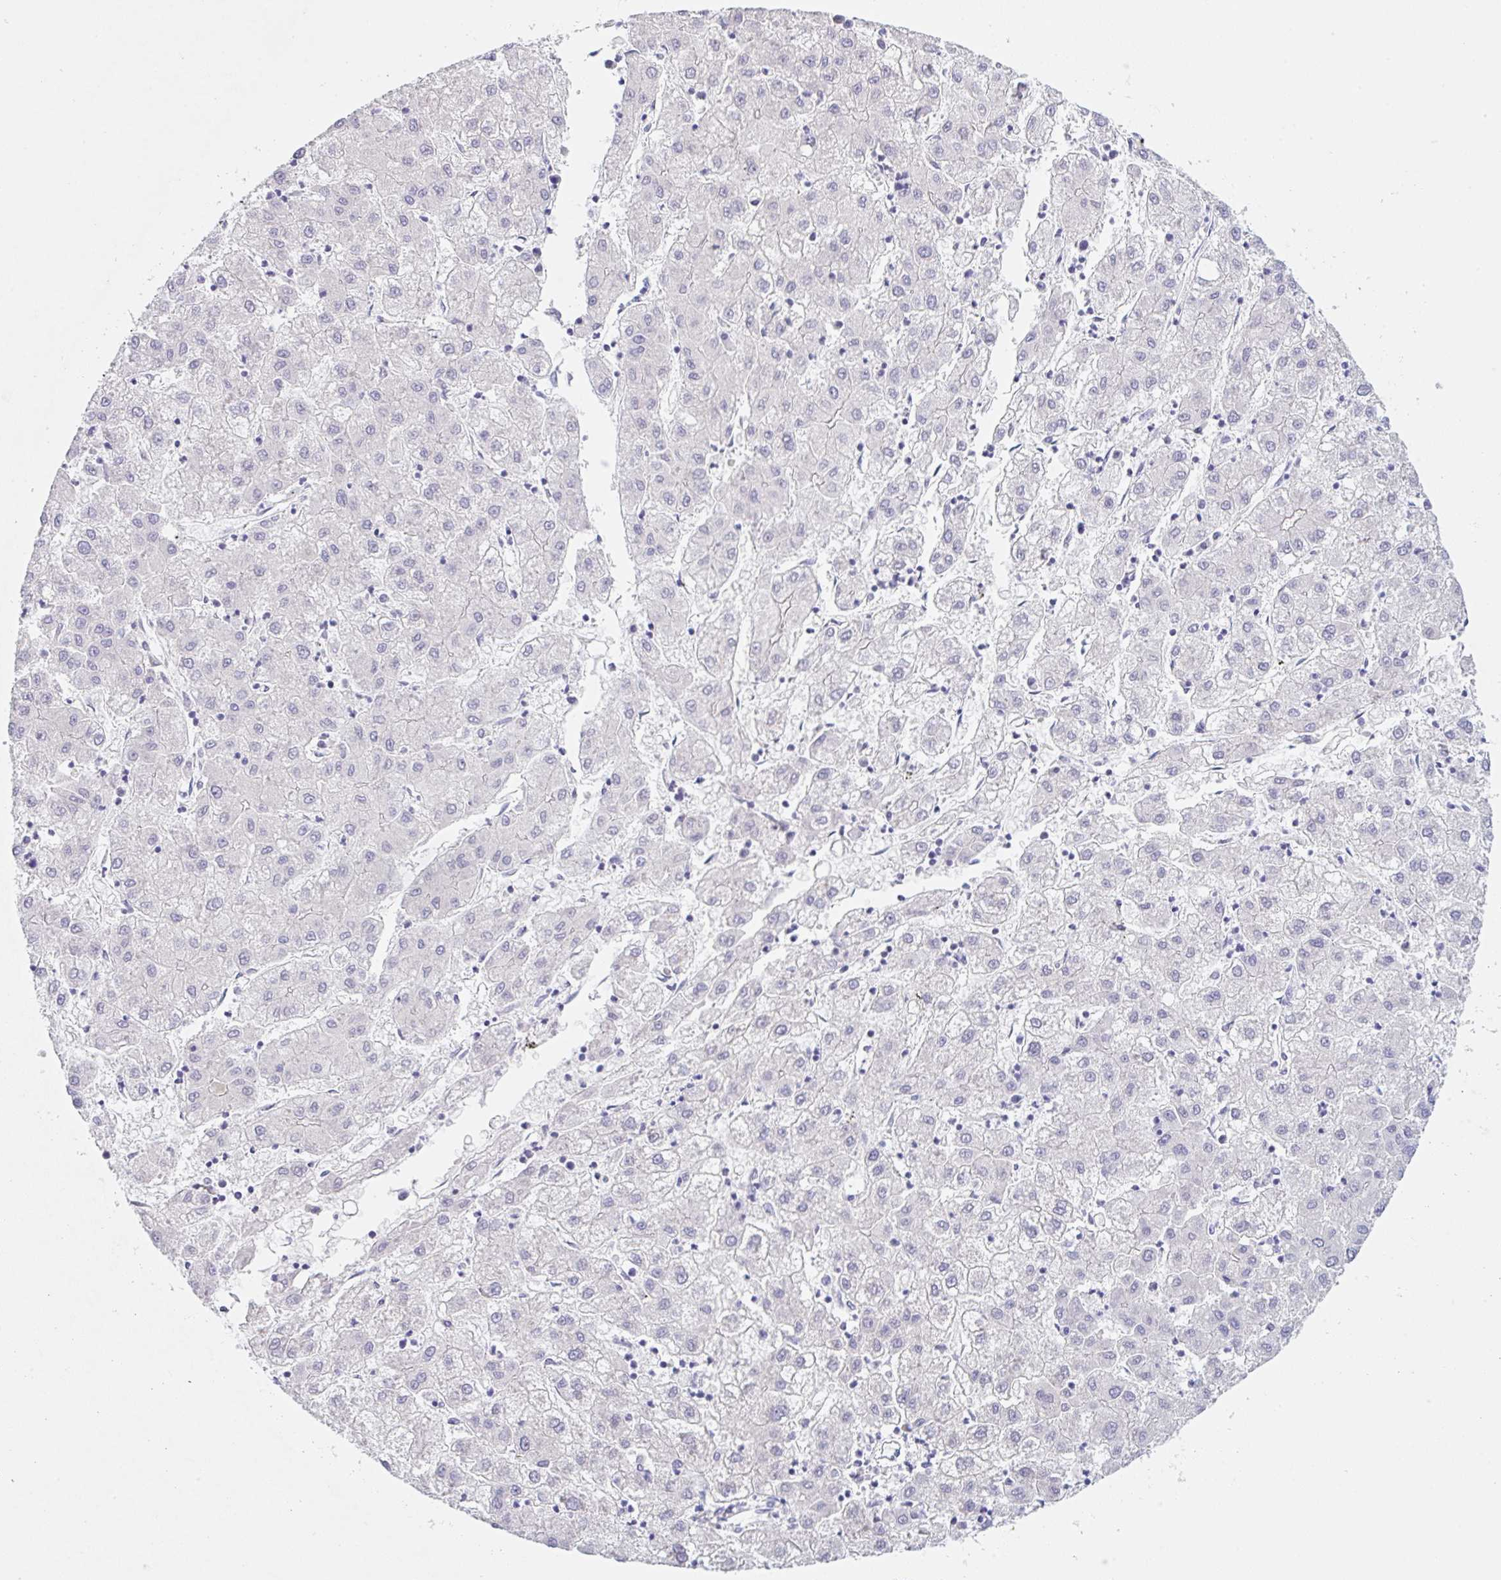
{"staining": {"intensity": "negative", "quantity": "none", "location": "none"}, "tissue": "liver cancer", "cell_type": "Tumor cells", "image_type": "cancer", "snomed": [{"axis": "morphology", "description": "Carcinoma, Hepatocellular, NOS"}, {"axis": "topography", "description": "Liver"}], "caption": "IHC image of liver cancer stained for a protein (brown), which displays no positivity in tumor cells.", "gene": "KLK8", "patient": {"sex": "male", "age": 72}}